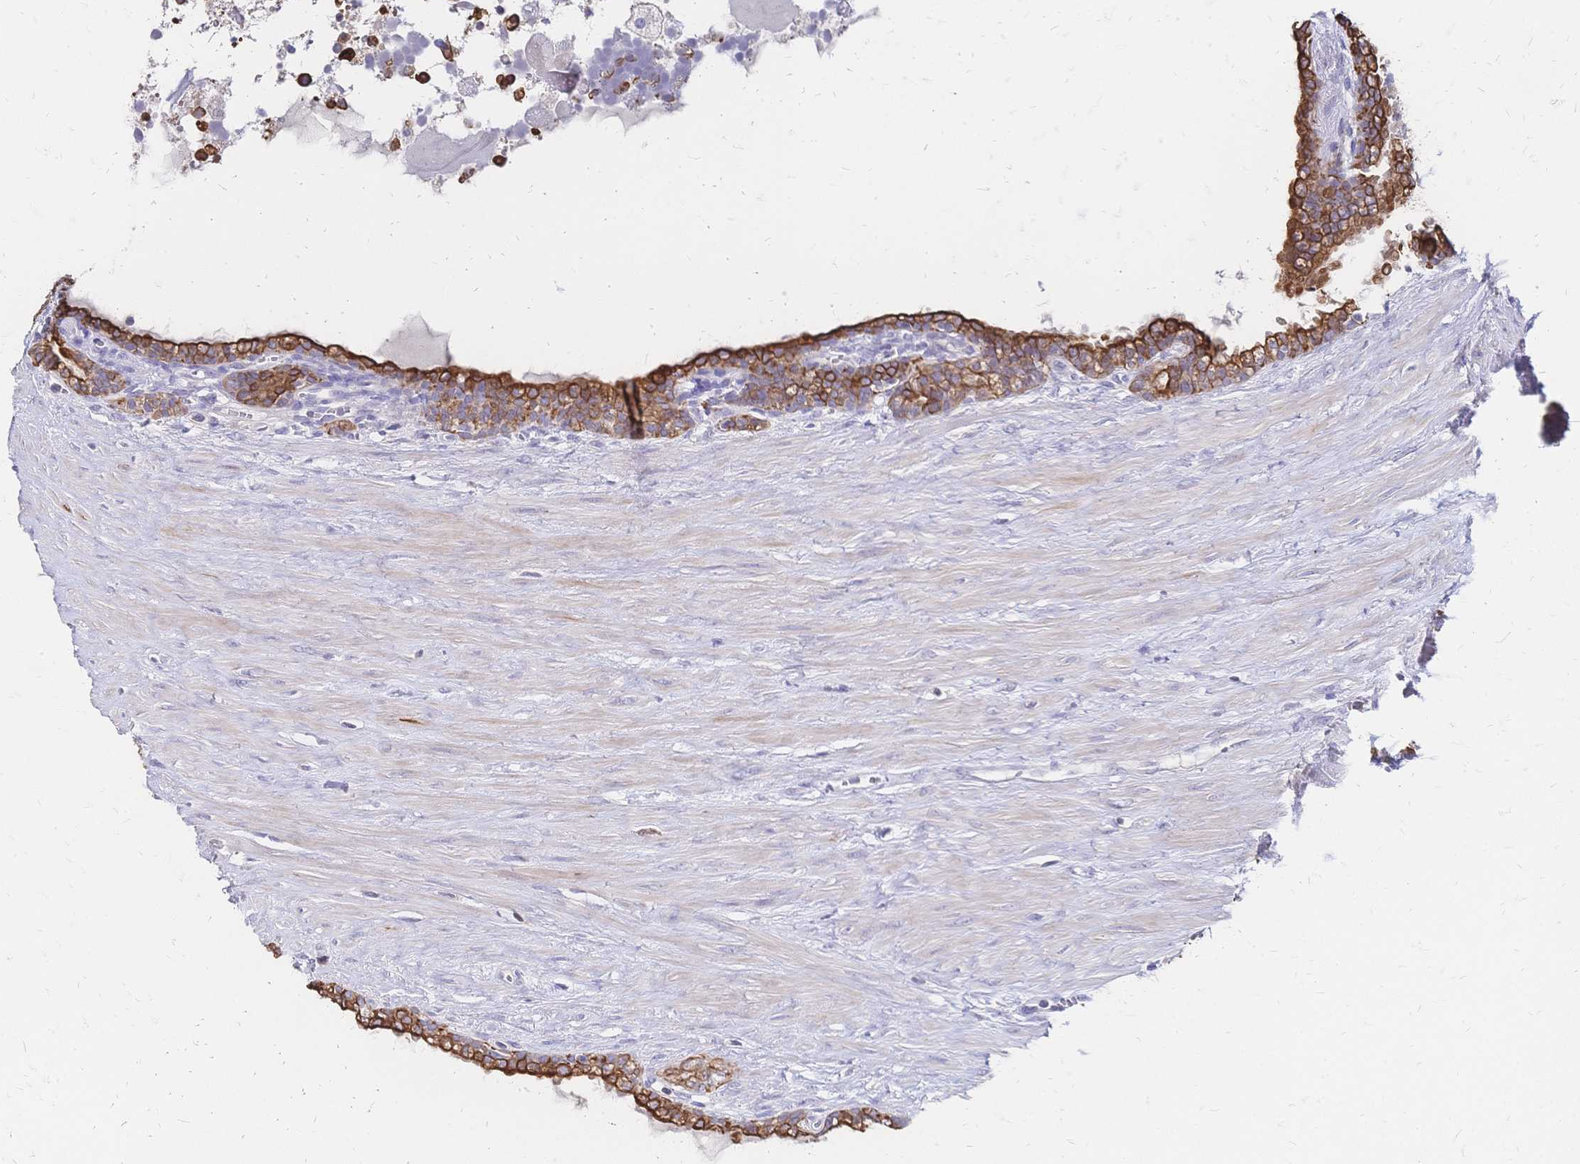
{"staining": {"intensity": "strong", "quantity": "25%-75%", "location": "cytoplasmic/membranous"}, "tissue": "seminal vesicle", "cell_type": "Glandular cells", "image_type": "normal", "snomed": [{"axis": "morphology", "description": "Normal tissue, NOS"}, {"axis": "topography", "description": "Seminal veicle"}], "caption": "A photomicrograph of seminal vesicle stained for a protein exhibits strong cytoplasmic/membranous brown staining in glandular cells. (brown staining indicates protein expression, while blue staining denotes nuclei).", "gene": "DTNB", "patient": {"sex": "male", "age": 76}}